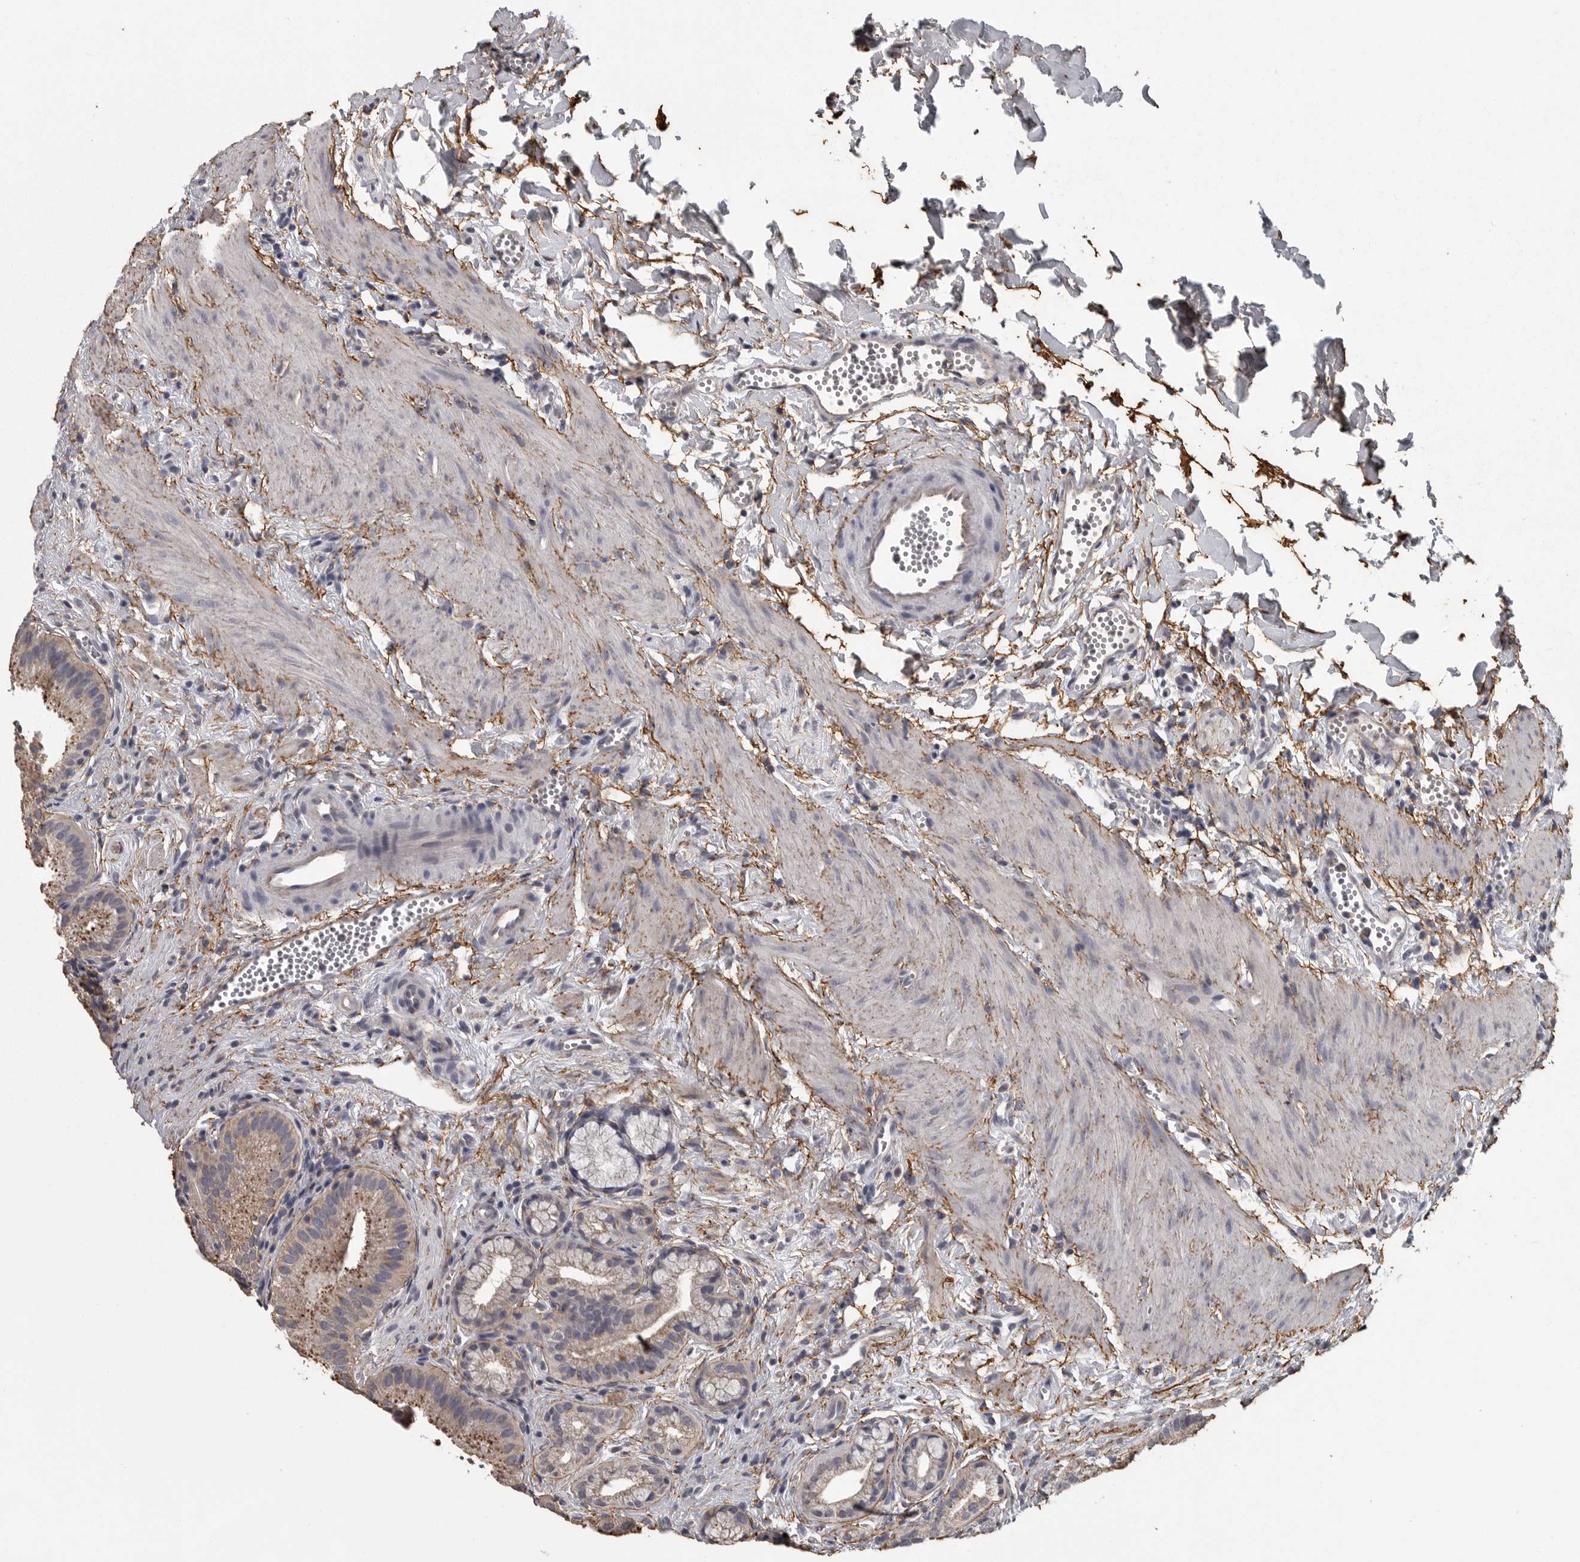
{"staining": {"intensity": "moderate", "quantity": ">75%", "location": "cytoplasmic/membranous"}, "tissue": "gallbladder", "cell_type": "Glandular cells", "image_type": "normal", "snomed": [{"axis": "morphology", "description": "Normal tissue, NOS"}, {"axis": "topography", "description": "Gallbladder"}], "caption": "Immunohistochemistry (DAB) staining of unremarkable human gallbladder exhibits moderate cytoplasmic/membranous protein positivity in approximately >75% of glandular cells.", "gene": "FRK", "patient": {"sex": "male", "age": 38}}